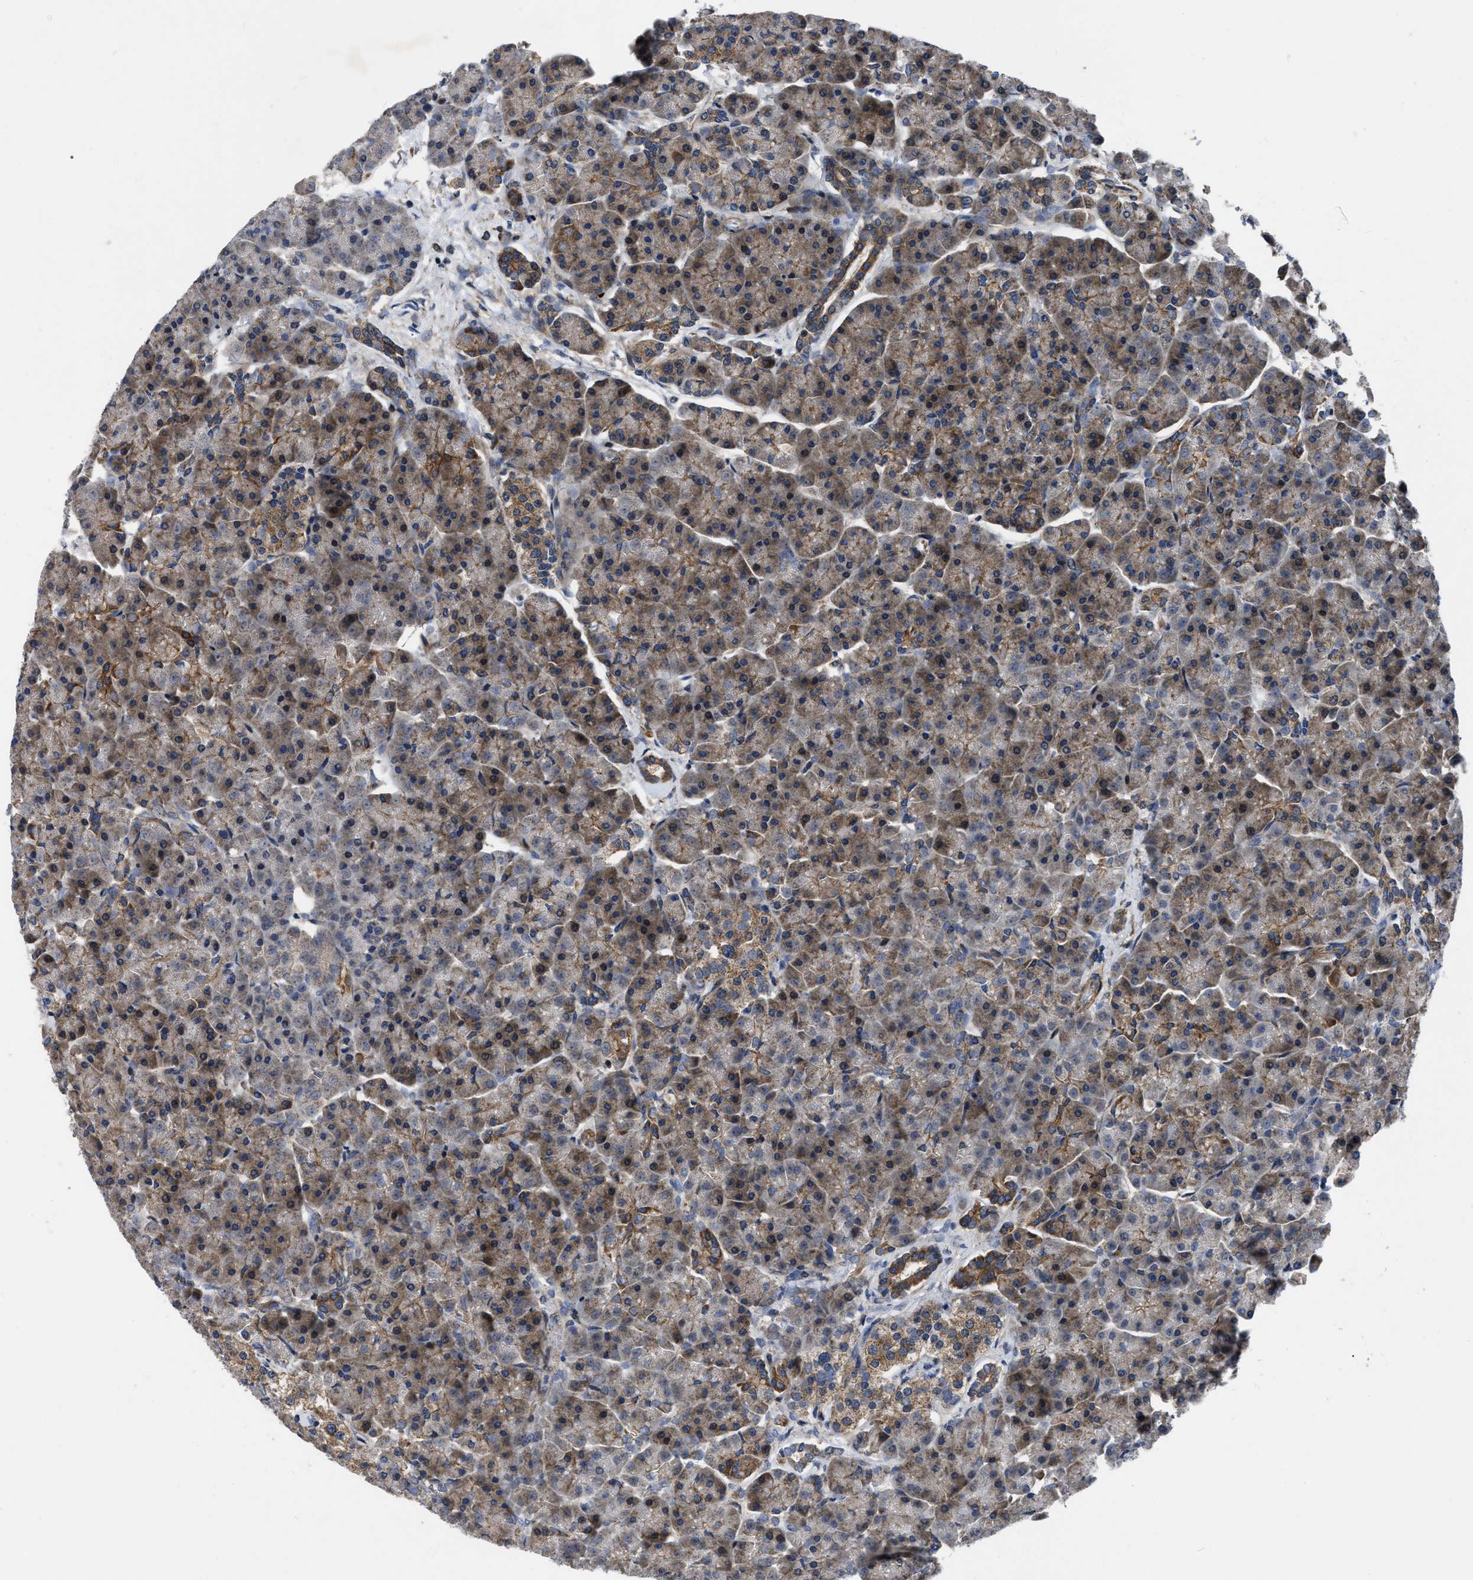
{"staining": {"intensity": "moderate", "quantity": ">75%", "location": "cytoplasmic/membranous,nuclear"}, "tissue": "pancreas", "cell_type": "Exocrine glandular cells", "image_type": "normal", "snomed": [{"axis": "morphology", "description": "Normal tissue, NOS"}, {"axis": "topography", "description": "Pancreas"}], "caption": "Brown immunohistochemical staining in unremarkable human pancreas exhibits moderate cytoplasmic/membranous,nuclear positivity in approximately >75% of exocrine glandular cells. (Stains: DAB (3,3'-diaminobenzidine) in brown, nuclei in blue, Microscopy: brightfield microscopy at high magnification).", "gene": "PPWD1", "patient": {"sex": "female", "age": 70}}